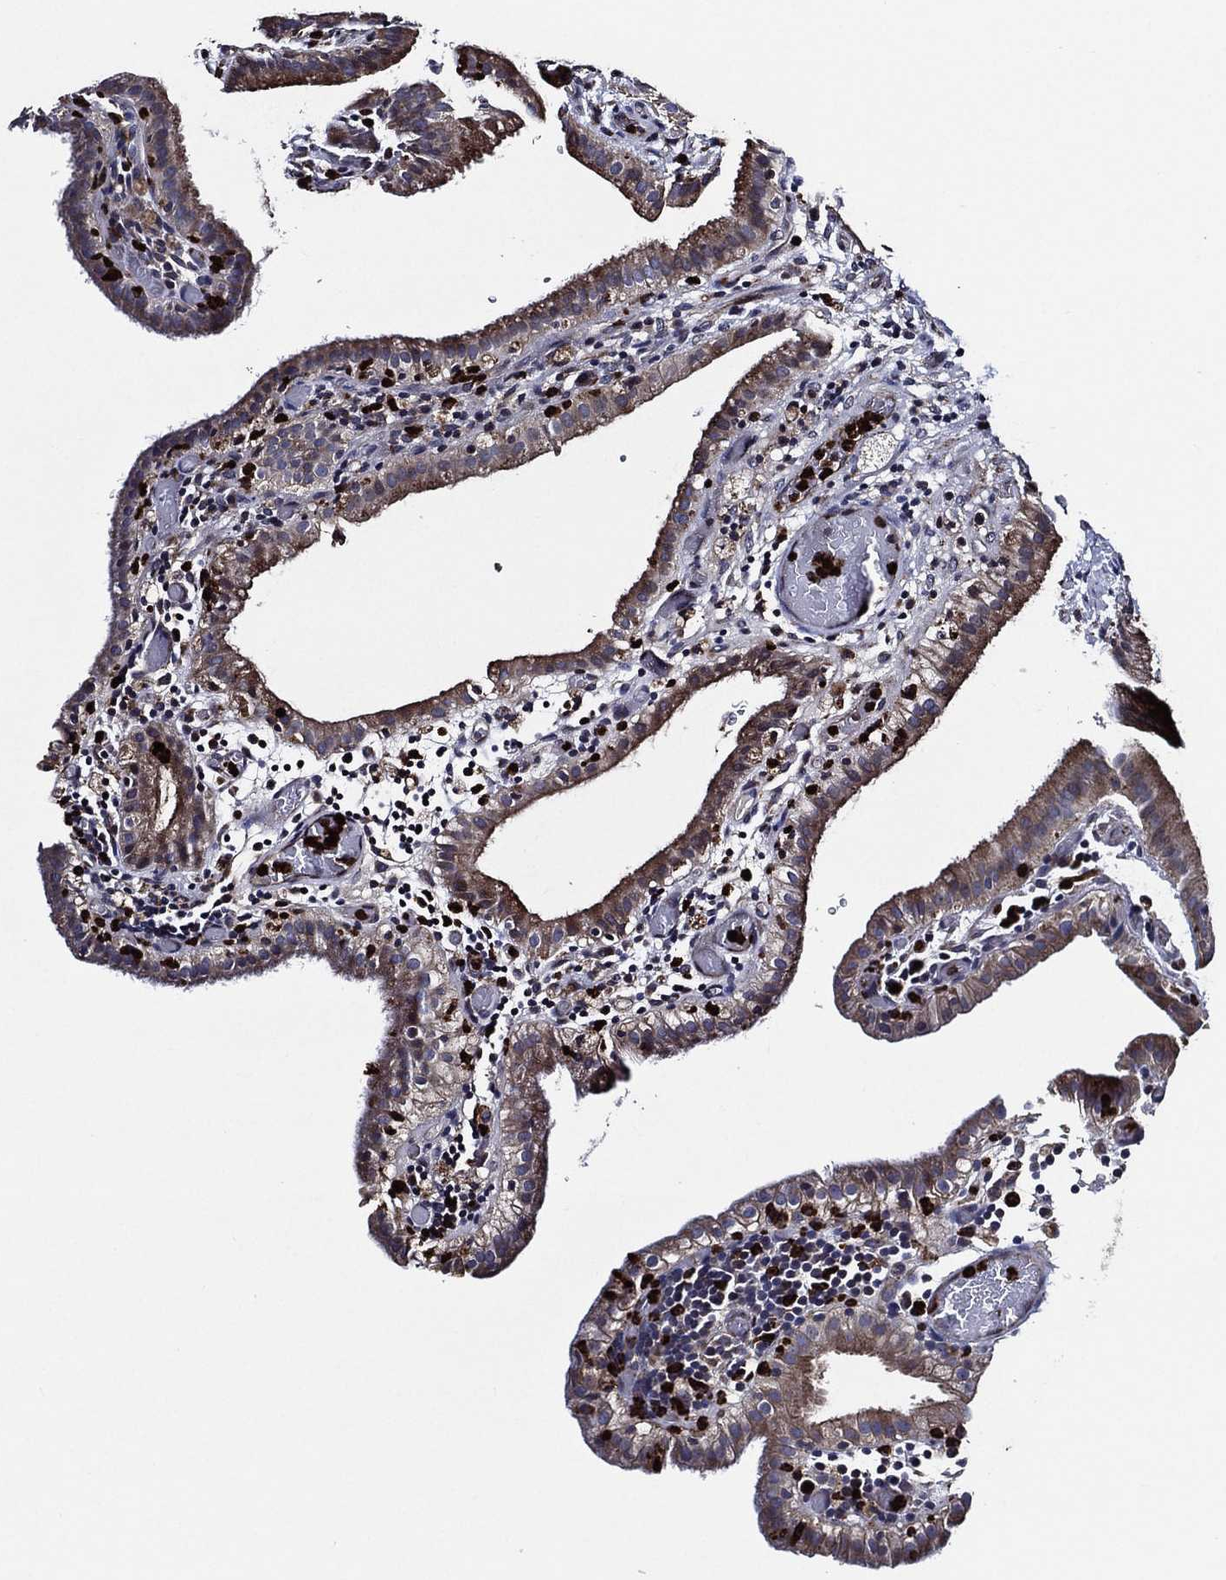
{"staining": {"intensity": "moderate", "quantity": "25%-75%", "location": "cytoplasmic/membranous"}, "tissue": "gallbladder", "cell_type": "Glandular cells", "image_type": "normal", "snomed": [{"axis": "morphology", "description": "Normal tissue, NOS"}, {"axis": "topography", "description": "Gallbladder"}], "caption": "Immunohistochemistry image of benign gallbladder: human gallbladder stained using IHC displays medium levels of moderate protein expression localized specifically in the cytoplasmic/membranous of glandular cells, appearing as a cytoplasmic/membranous brown color.", "gene": "KIF20B", "patient": {"sex": "male", "age": 62}}